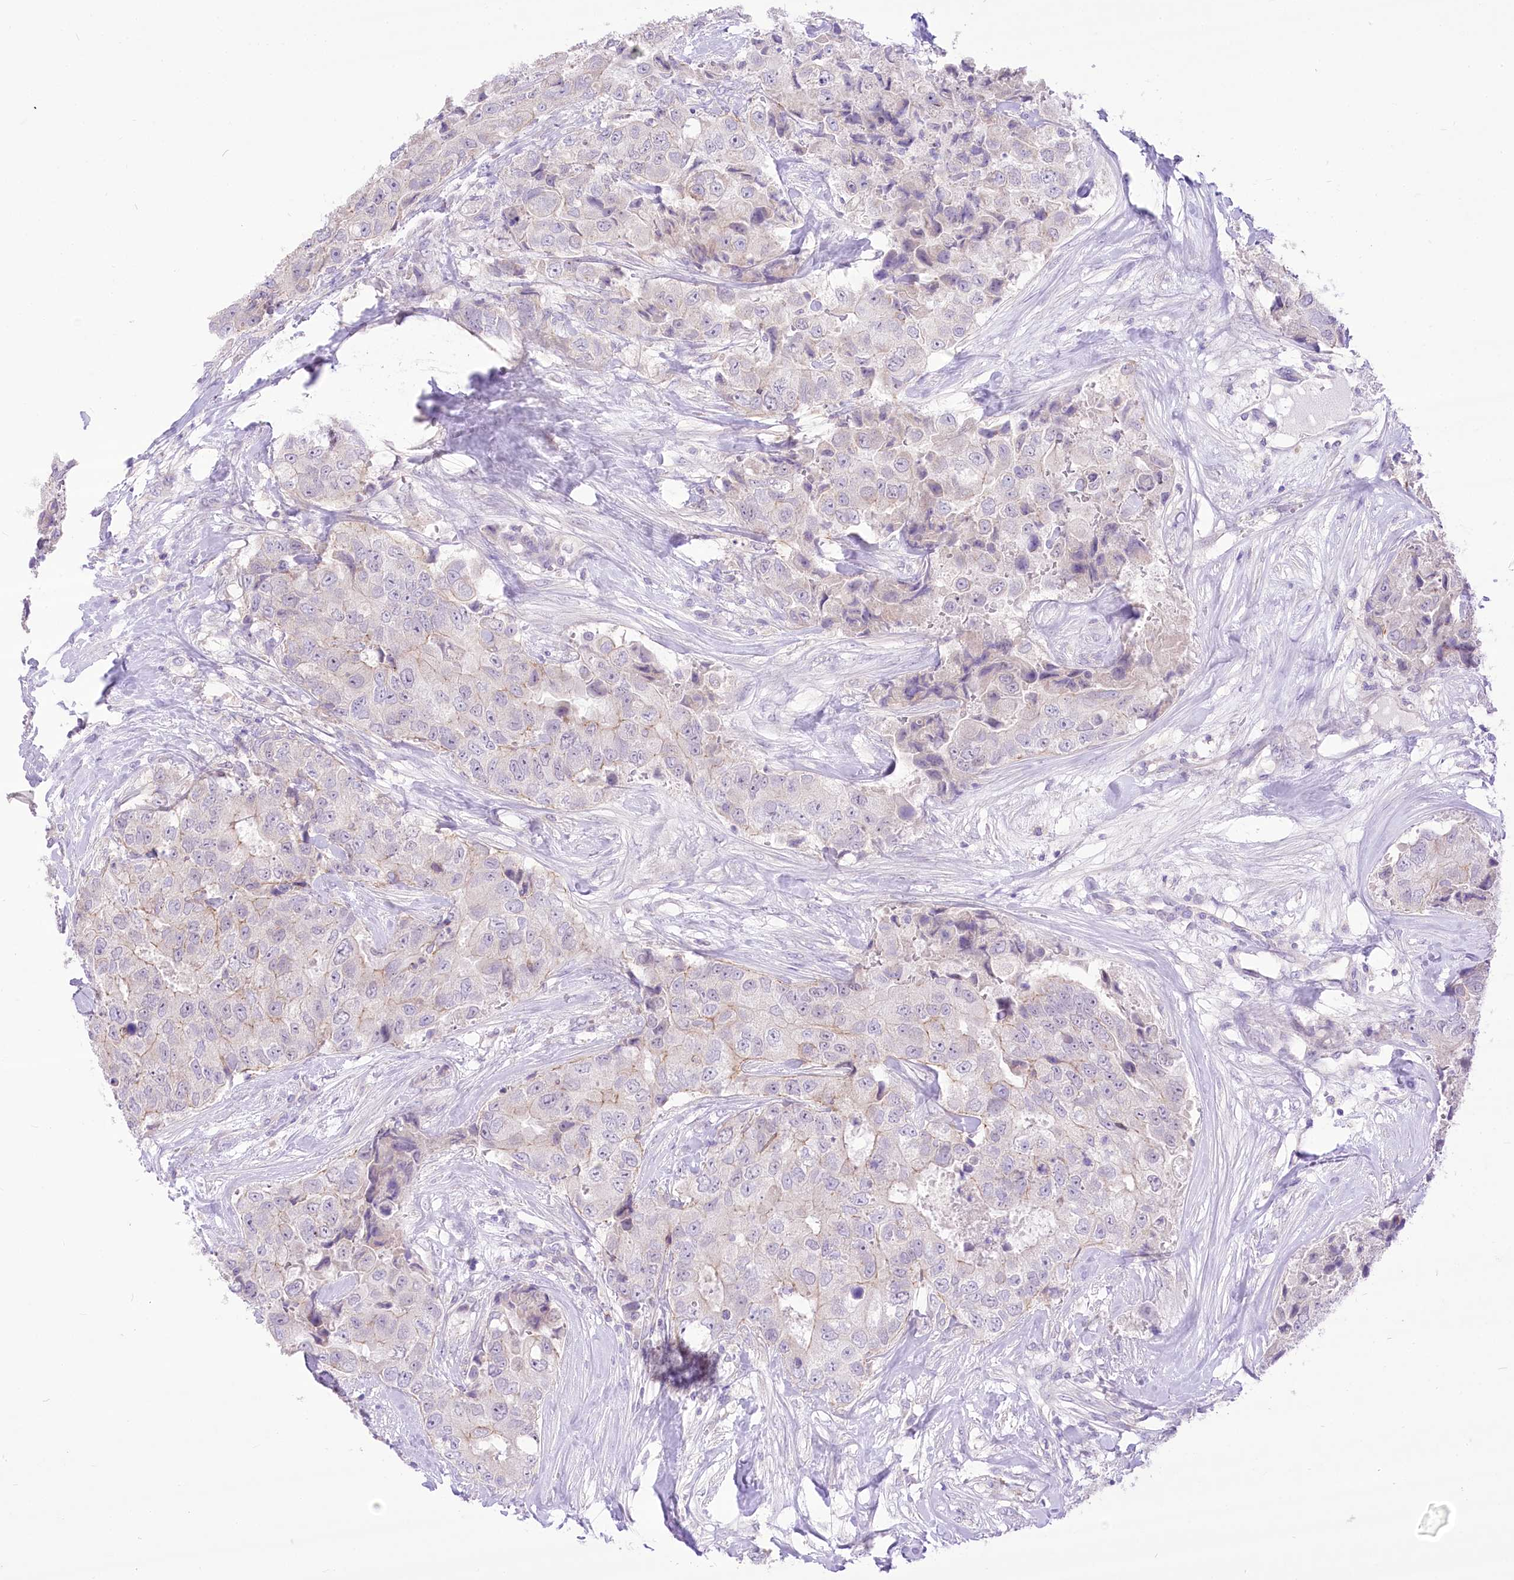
{"staining": {"intensity": "negative", "quantity": "none", "location": "none"}, "tissue": "breast cancer", "cell_type": "Tumor cells", "image_type": "cancer", "snomed": [{"axis": "morphology", "description": "Duct carcinoma"}, {"axis": "topography", "description": "Breast"}], "caption": "Breast invasive ductal carcinoma stained for a protein using immunohistochemistry (IHC) reveals no positivity tumor cells.", "gene": "HELT", "patient": {"sex": "female", "age": 62}}